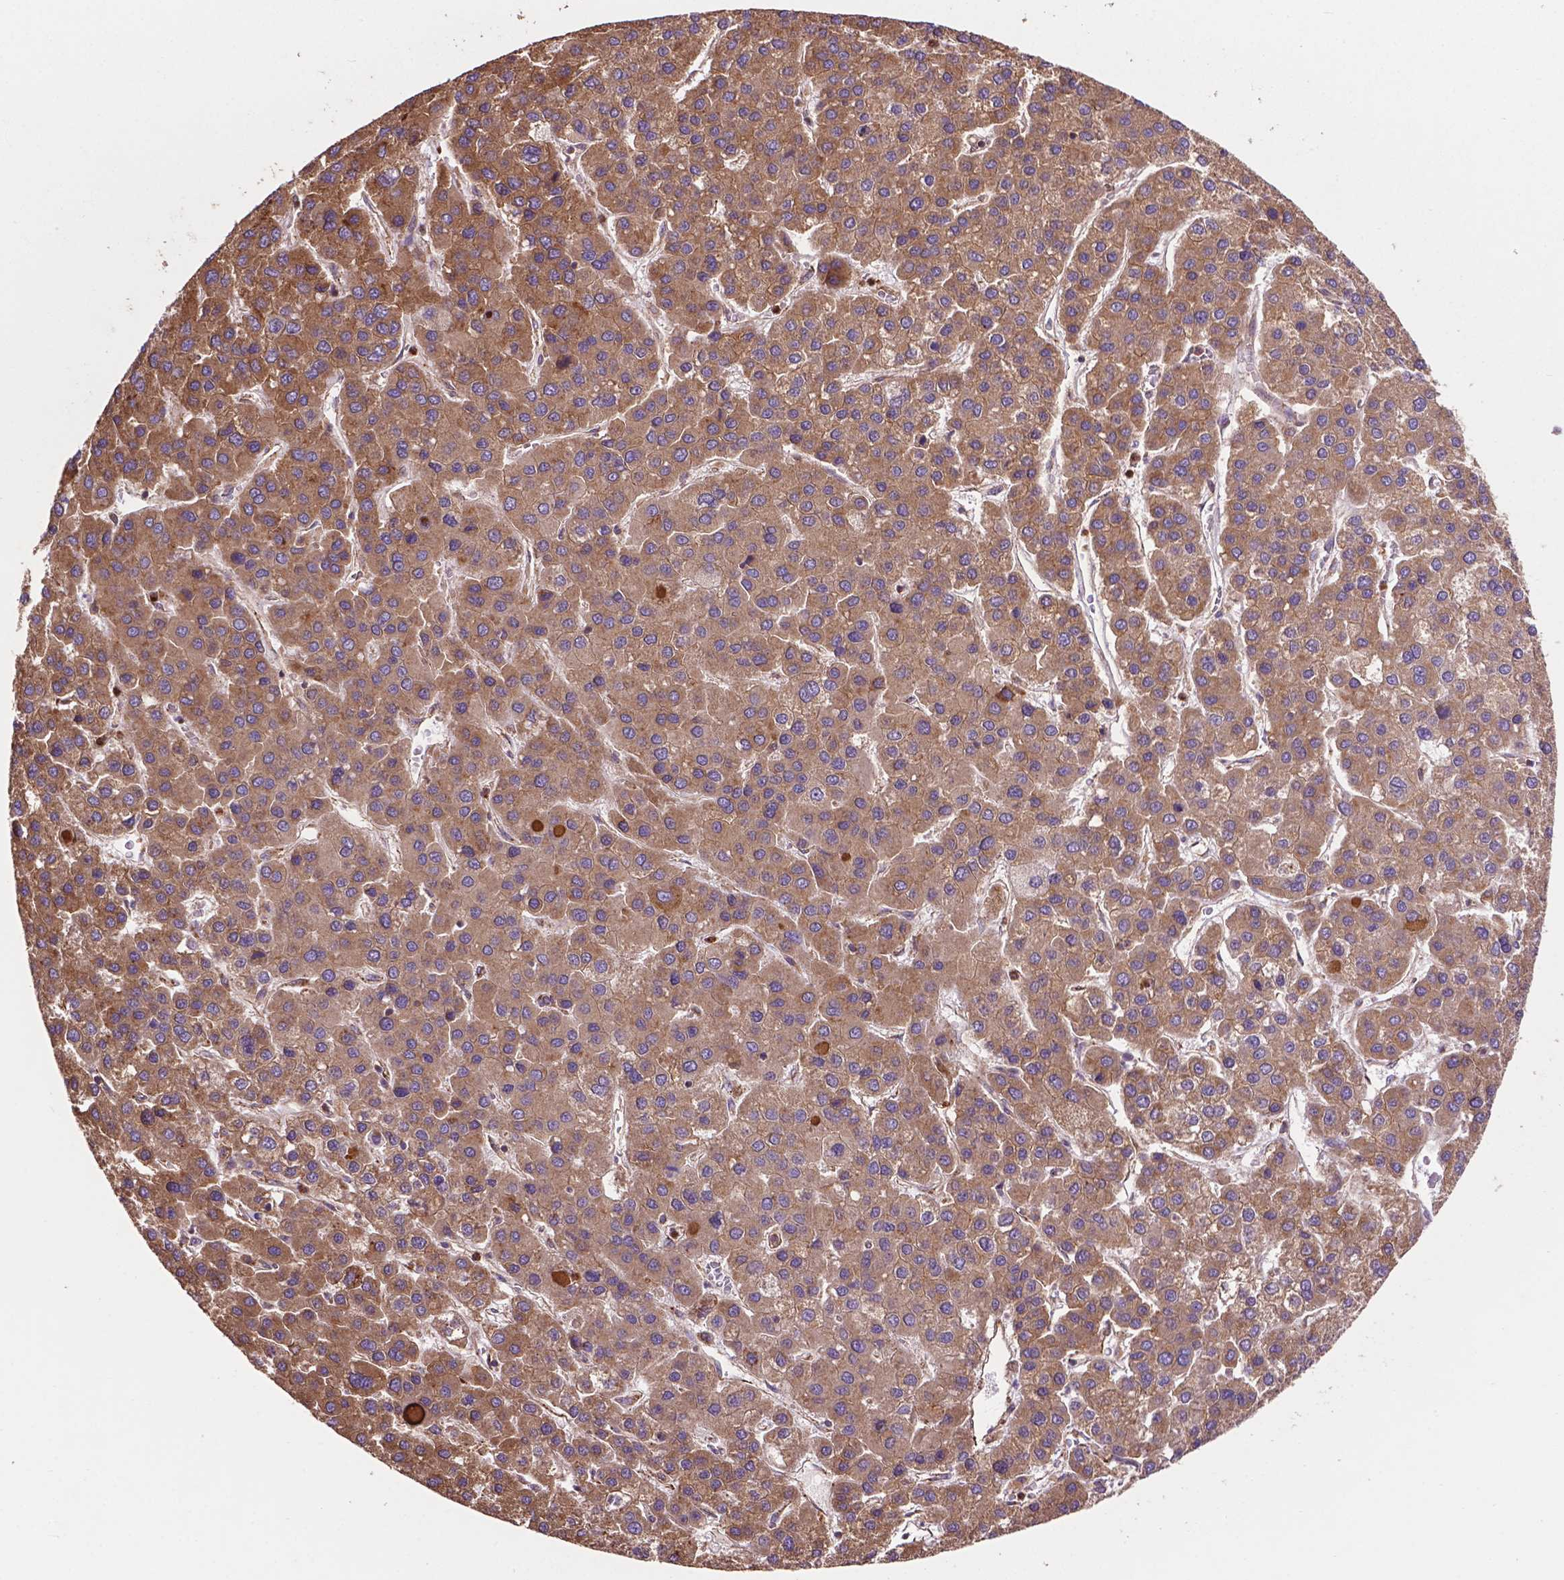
{"staining": {"intensity": "moderate", "quantity": "25%-75%", "location": "cytoplasmic/membranous"}, "tissue": "liver cancer", "cell_type": "Tumor cells", "image_type": "cancer", "snomed": [{"axis": "morphology", "description": "Carcinoma, Hepatocellular, NOS"}, {"axis": "topography", "description": "Liver"}], "caption": "This histopathology image demonstrates liver cancer (hepatocellular carcinoma) stained with immunohistochemistry to label a protein in brown. The cytoplasmic/membranous of tumor cells show moderate positivity for the protein. Nuclei are counter-stained blue.", "gene": "CCDC71L", "patient": {"sex": "female", "age": 41}}